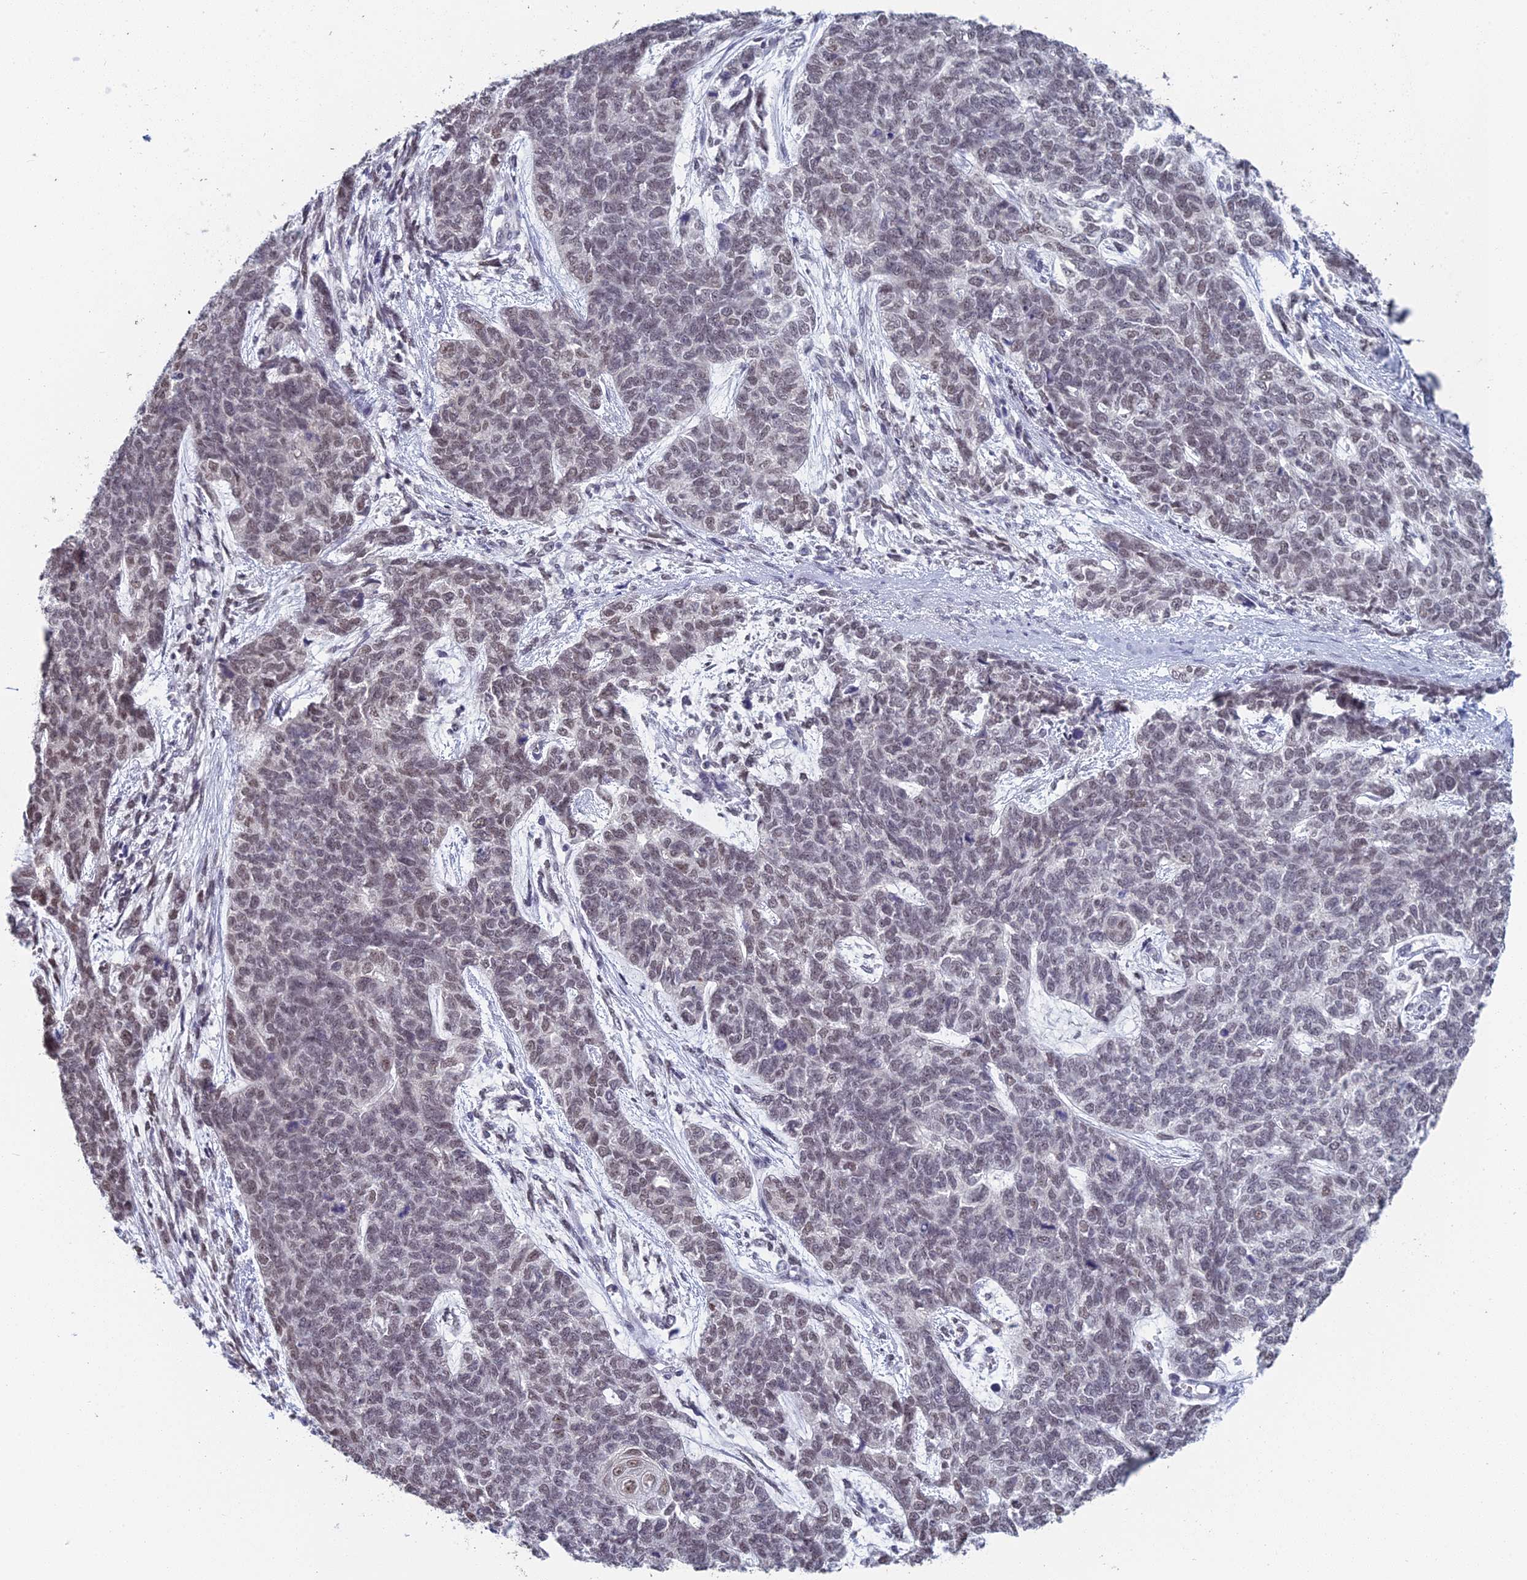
{"staining": {"intensity": "weak", "quantity": "25%-75%", "location": "nuclear"}, "tissue": "cervical cancer", "cell_type": "Tumor cells", "image_type": "cancer", "snomed": [{"axis": "morphology", "description": "Squamous cell carcinoma, NOS"}, {"axis": "topography", "description": "Cervix"}], "caption": "A high-resolution histopathology image shows immunohistochemistry staining of squamous cell carcinoma (cervical), which reveals weak nuclear positivity in approximately 25%-75% of tumor cells.", "gene": "MT-CO3", "patient": {"sex": "female", "age": 63}}